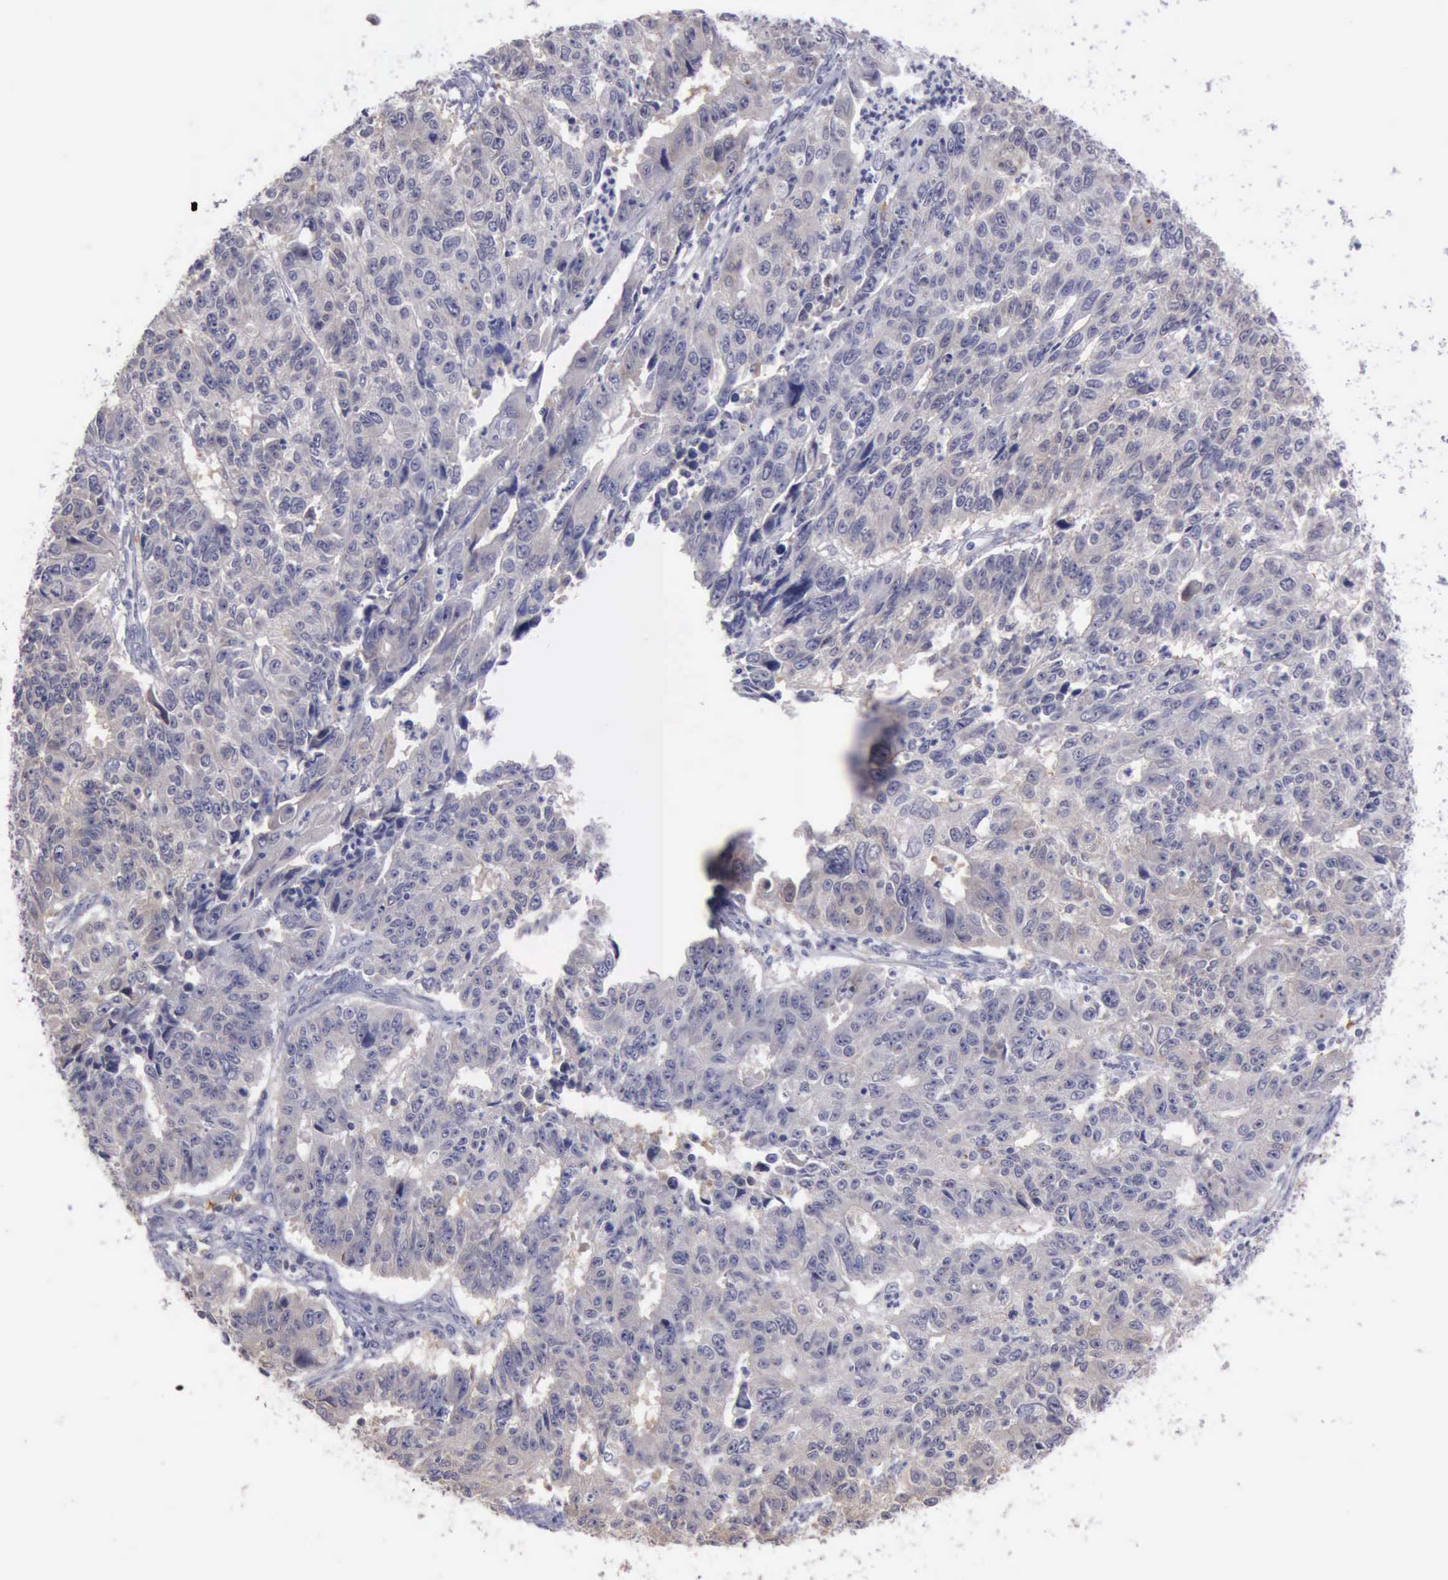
{"staining": {"intensity": "weak", "quantity": ">75%", "location": "cytoplasmic/membranous"}, "tissue": "endometrial cancer", "cell_type": "Tumor cells", "image_type": "cancer", "snomed": [{"axis": "morphology", "description": "Adenocarcinoma, NOS"}, {"axis": "topography", "description": "Endometrium"}], "caption": "A brown stain highlights weak cytoplasmic/membranous staining of a protein in human endometrial cancer (adenocarcinoma) tumor cells.", "gene": "CEP128", "patient": {"sex": "female", "age": 42}}